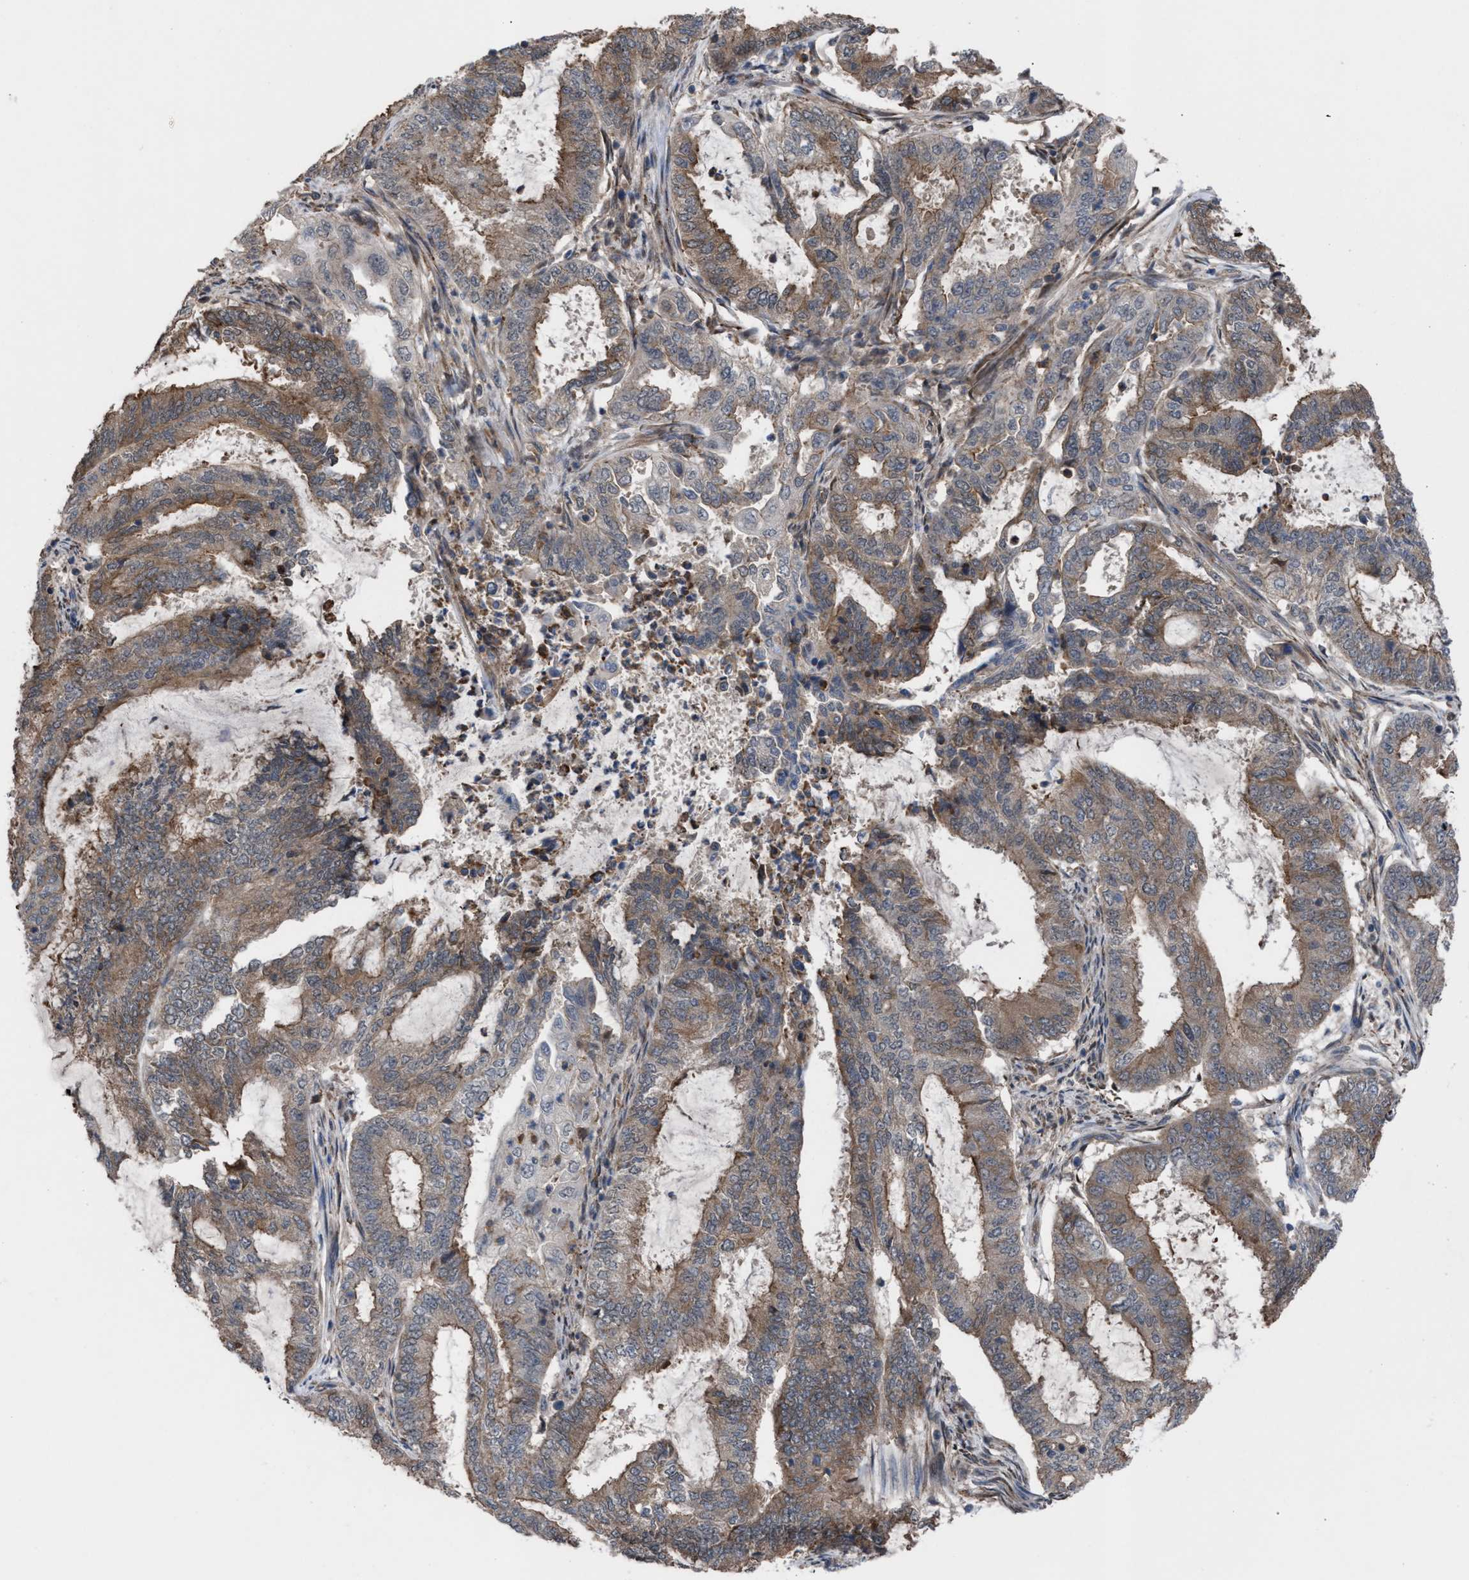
{"staining": {"intensity": "moderate", "quantity": ">75%", "location": "cytoplasmic/membranous"}, "tissue": "endometrial cancer", "cell_type": "Tumor cells", "image_type": "cancer", "snomed": [{"axis": "morphology", "description": "Adenocarcinoma, NOS"}, {"axis": "topography", "description": "Endometrium"}], "caption": "Protein expression analysis of human endometrial adenocarcinoma reveals moderate cytoplasmic/membranous expression in about >75% of tumor cells.", "gene": "TP53BP2", "patient": {"sex": "female", "age": 51}}